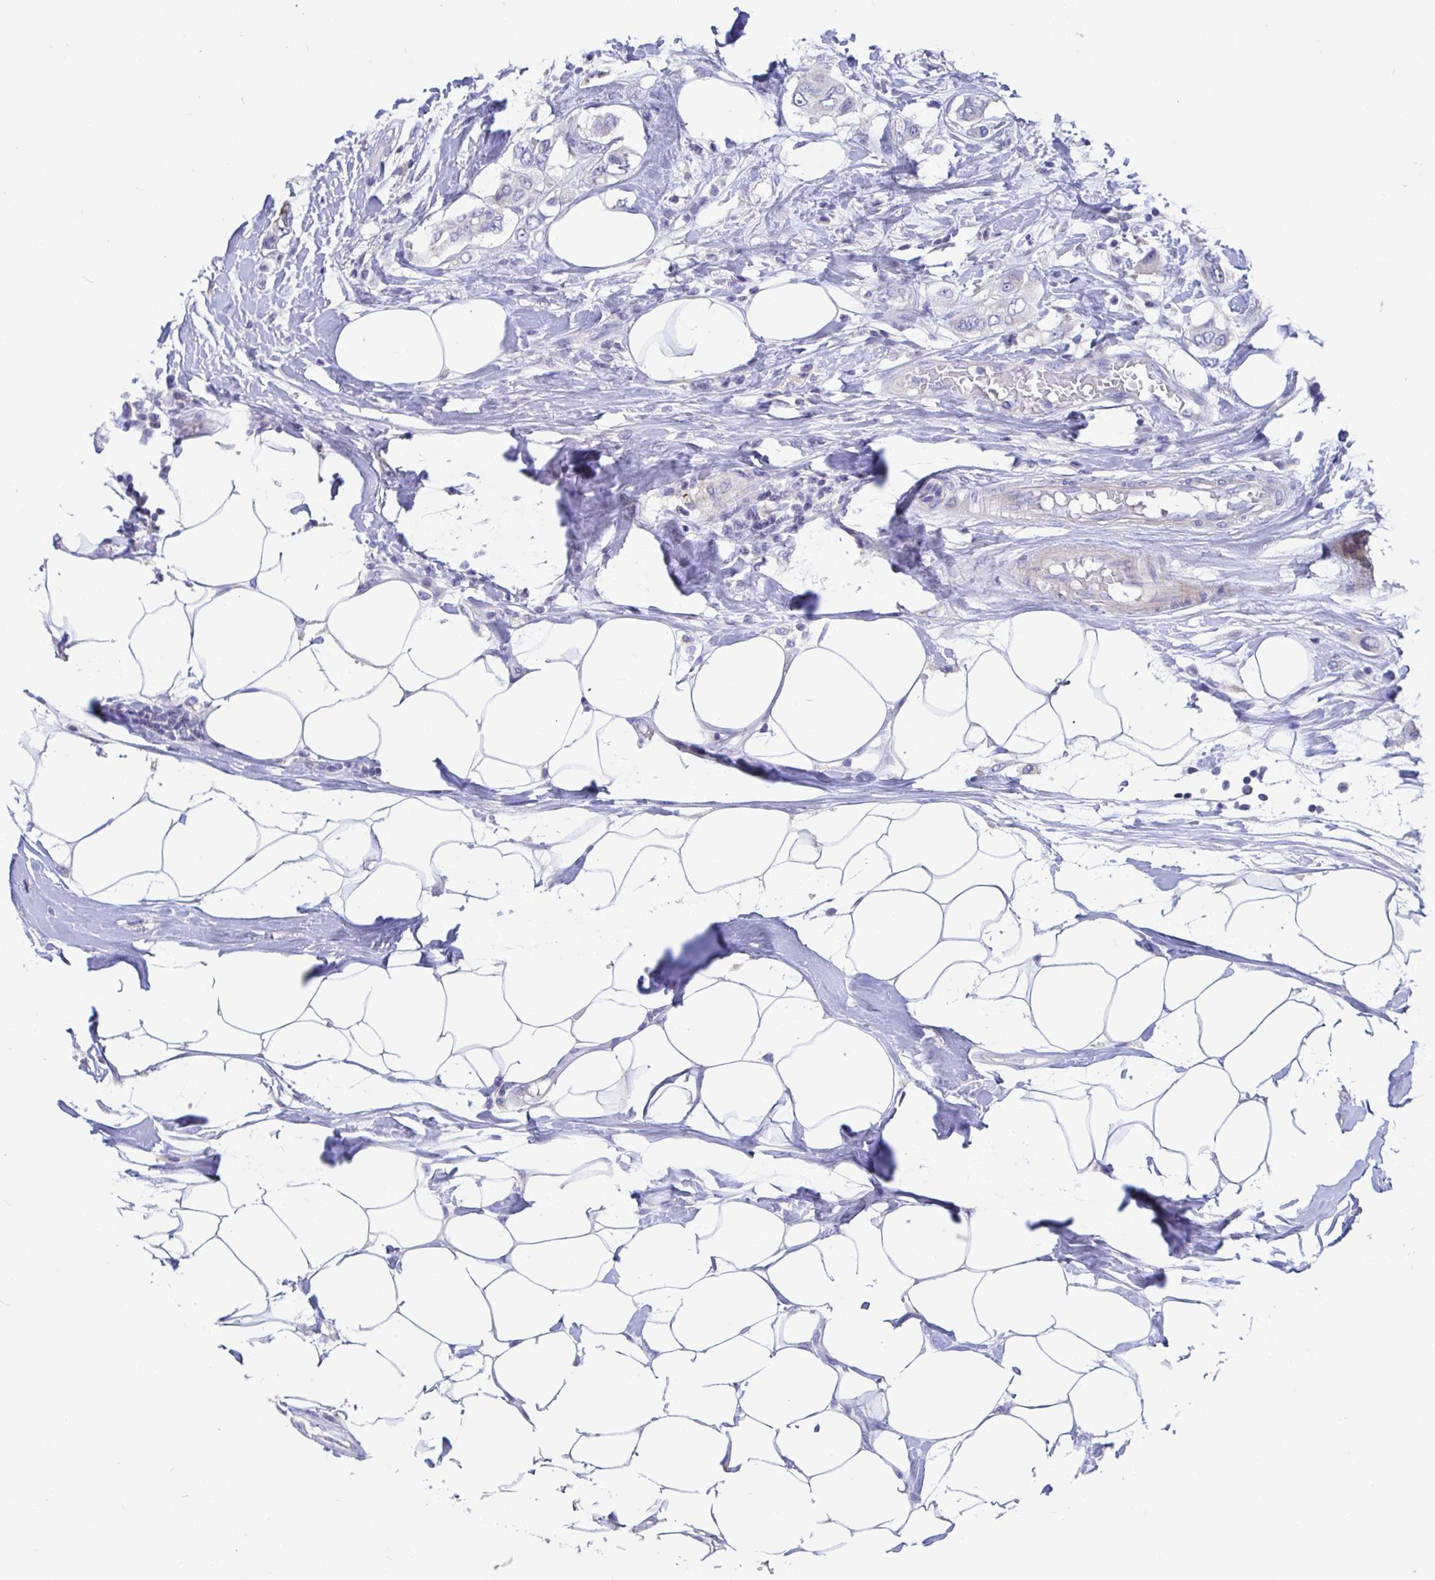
{"staining": {"intensity": "negative", "quantity": "none", "location": "none"}, "tissue": "breast cancer", "cell_type": "Tumor cells", "image_type": "cancer", "snomed": [{"axis": "morphology", "description": "Lobular carcinoma"}, {"axis": "topography", "description": "Breast"}], "caption": "A photomicrograph of human breast cancer is negative for staining in tumor cells.", "gene": "ZNF561", "patient": {"sex": "female", "age": 51}}